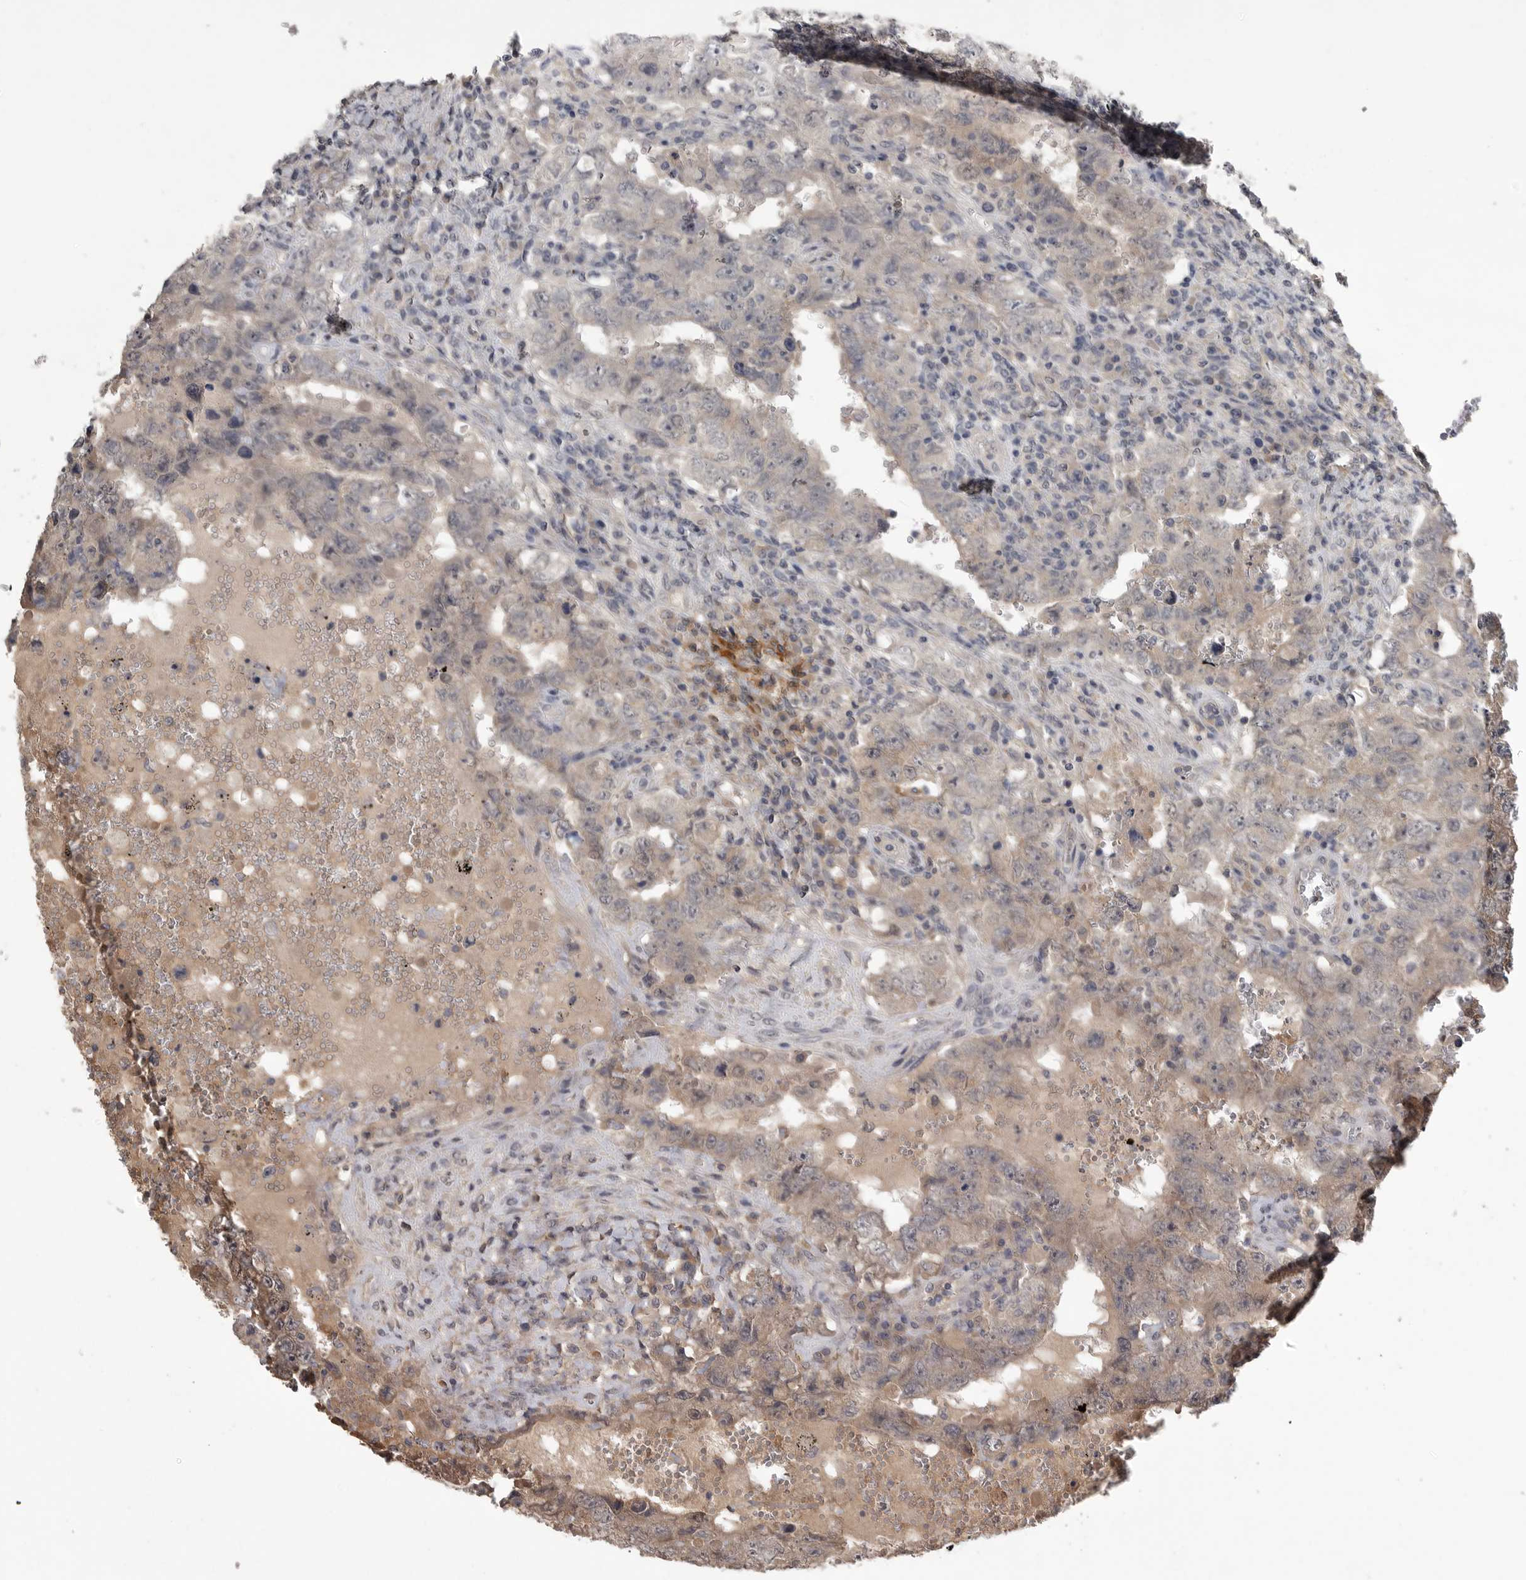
{"staining": {"intensity": "weak", "quantity": "25%-75%", "location": "cytoplasmic/membranous"}, "tissue": "testis cancer", "cell_type": "Tumor cells", "image_type": "cancer", "snomed": [{"axis": "morphology", "description": "Carcinoma, Embryonal, NOS"}, {"axis": "topography", "description": "Testis"}], "caption": "Protein expression by IHC exhibits weak cytoplasmic/membranous positivity in approximately 25%-75% of tumor cells in testis cancer (embryonal carcinoma). (Brightfield microscopy of DAB IHC at high magnification).", "gene": "ZNF114", "patient": {"sex": "male", "age": 26}}